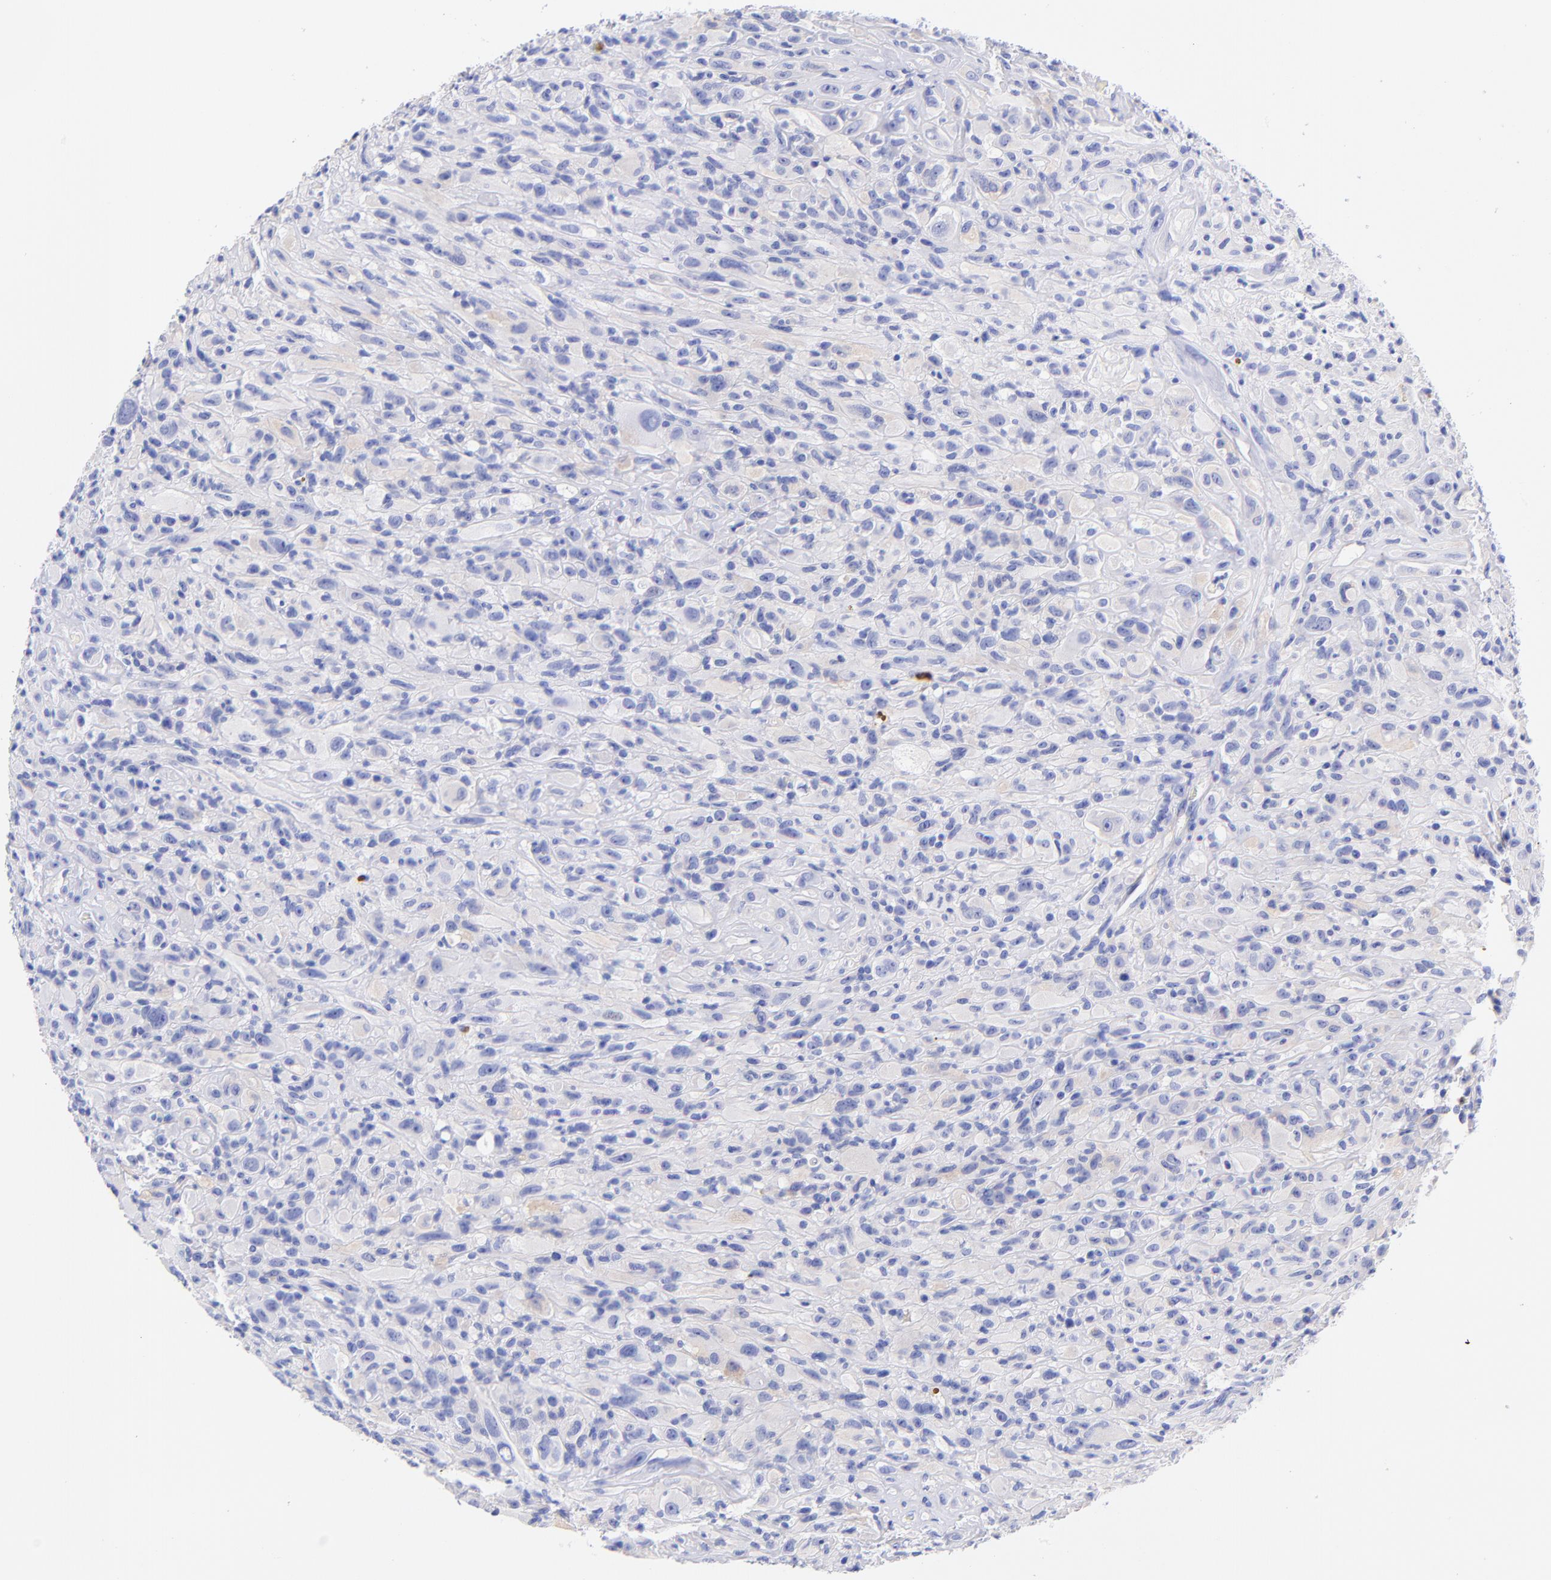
{"staining": {"intensity": "negative", "quantity": "none", "location": "none"}, "tissue": "glioma", "cell_type": "Tumor cells", "image_type": "cancer", "snomed": [{"axis": "morphology", "description": "Glioma, malignant, High grade"}, {"axis": "topography", "description": "Brain"}], "caption": "Micrograph shows no significant protein positivity in tumor cells of malignant glioma (high-grade).", "gene": "GPHN", "patient": {"sex": "male", "age": 48}}